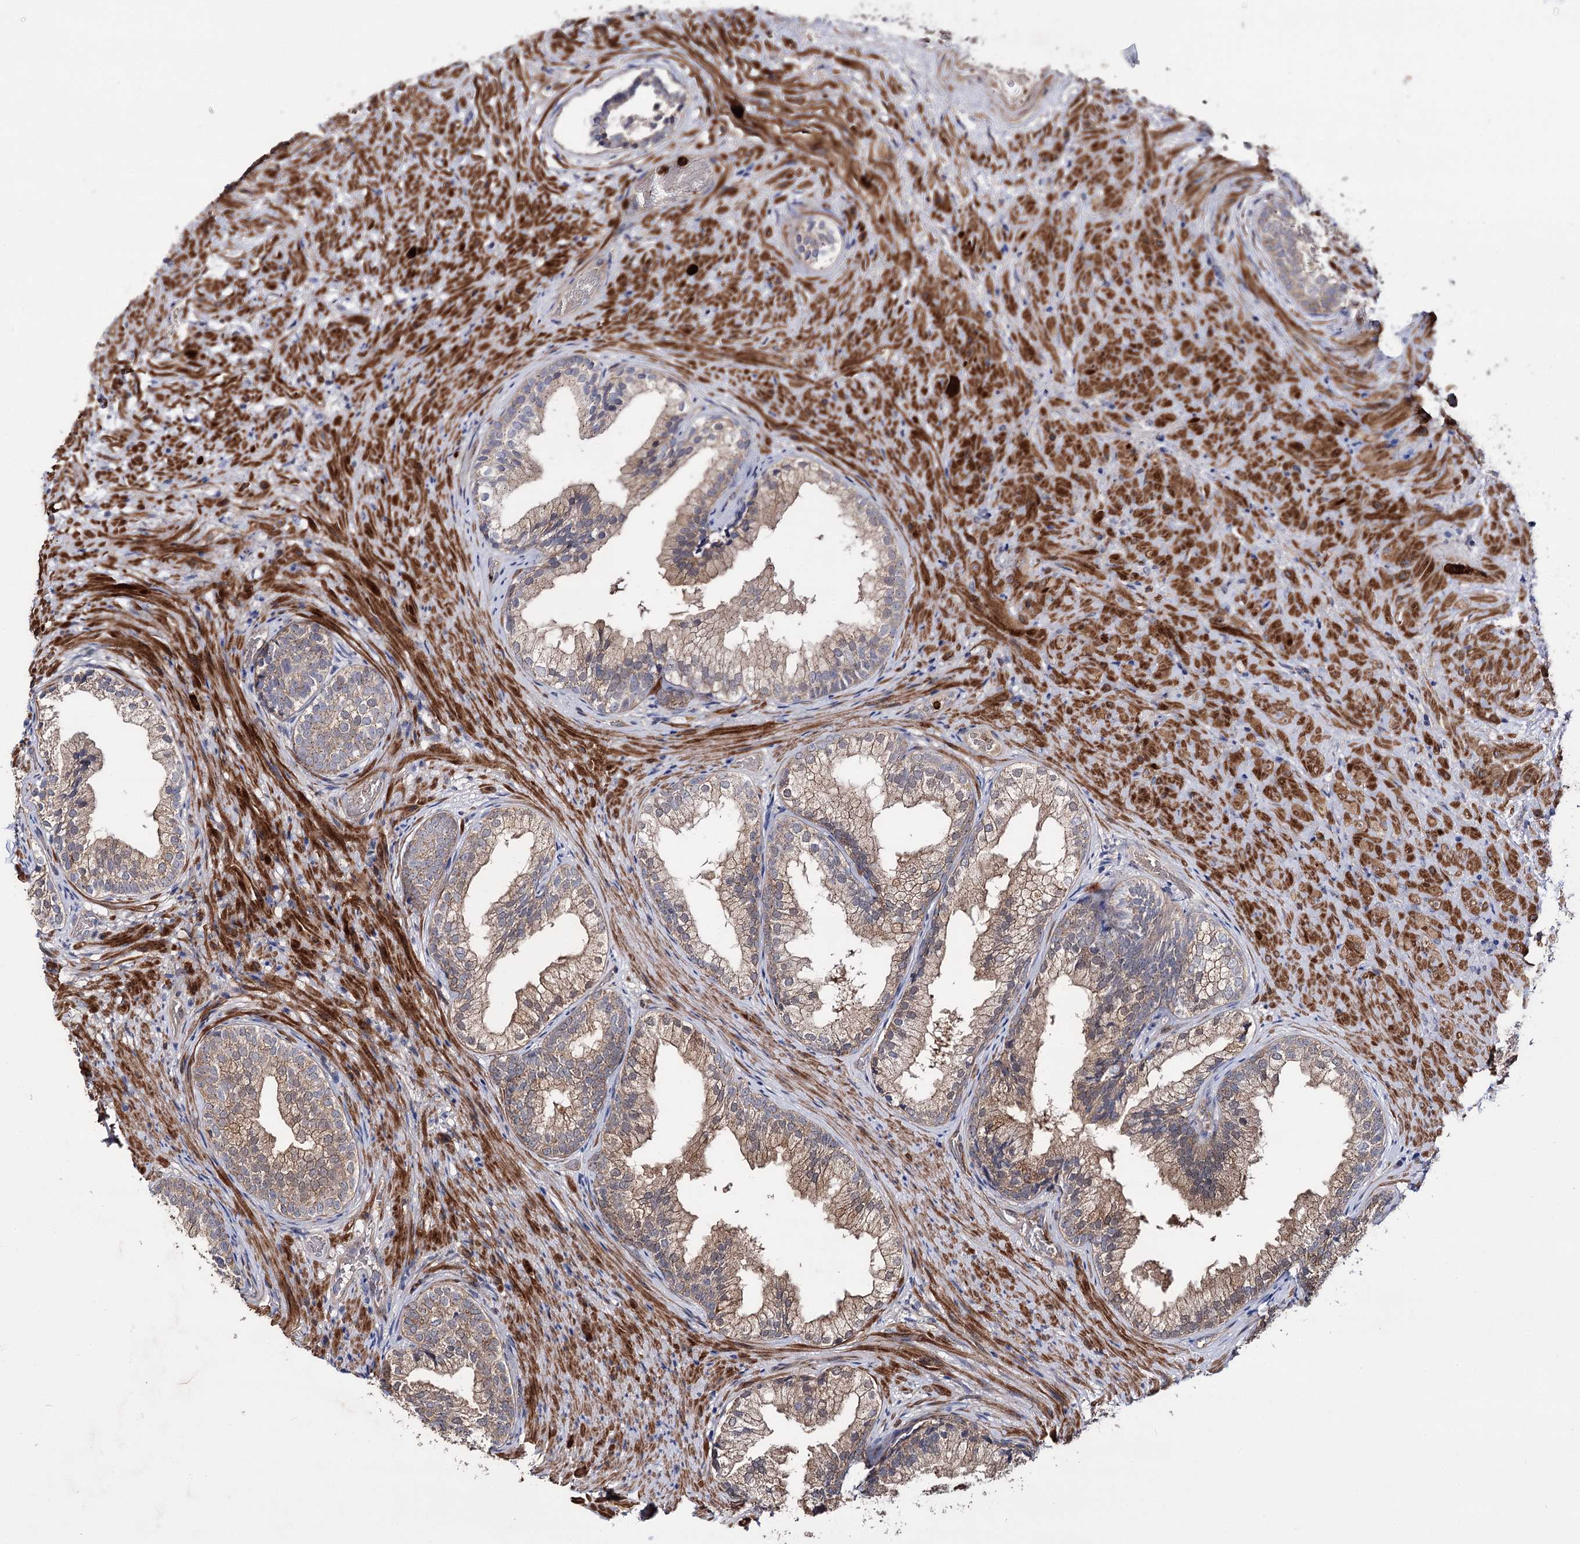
{"staining": {"intensity": "moderate", "quantity": "25%-75%", "location": "cytoplasmic/membranous"}, "tissue": "prostate", "cell_type": "Glandular cells", "image_type": "normal", "snomed": [{"axis": "morphology", "description": "Normal tissue, NOS"}, {"axis": "topography", "description": "Prostate"}], "caption": "High-power microscopy captured an immunohistochemistry image of normal prostate, revealing moderate cytoplasmic/membranous expression in about 25%-75% of glandular cells. (brown staining indicates protein expression, while blue staining denotes nuclei).", "gene": "MINDY3", "patient": {"sex": "male", "age": 76}}